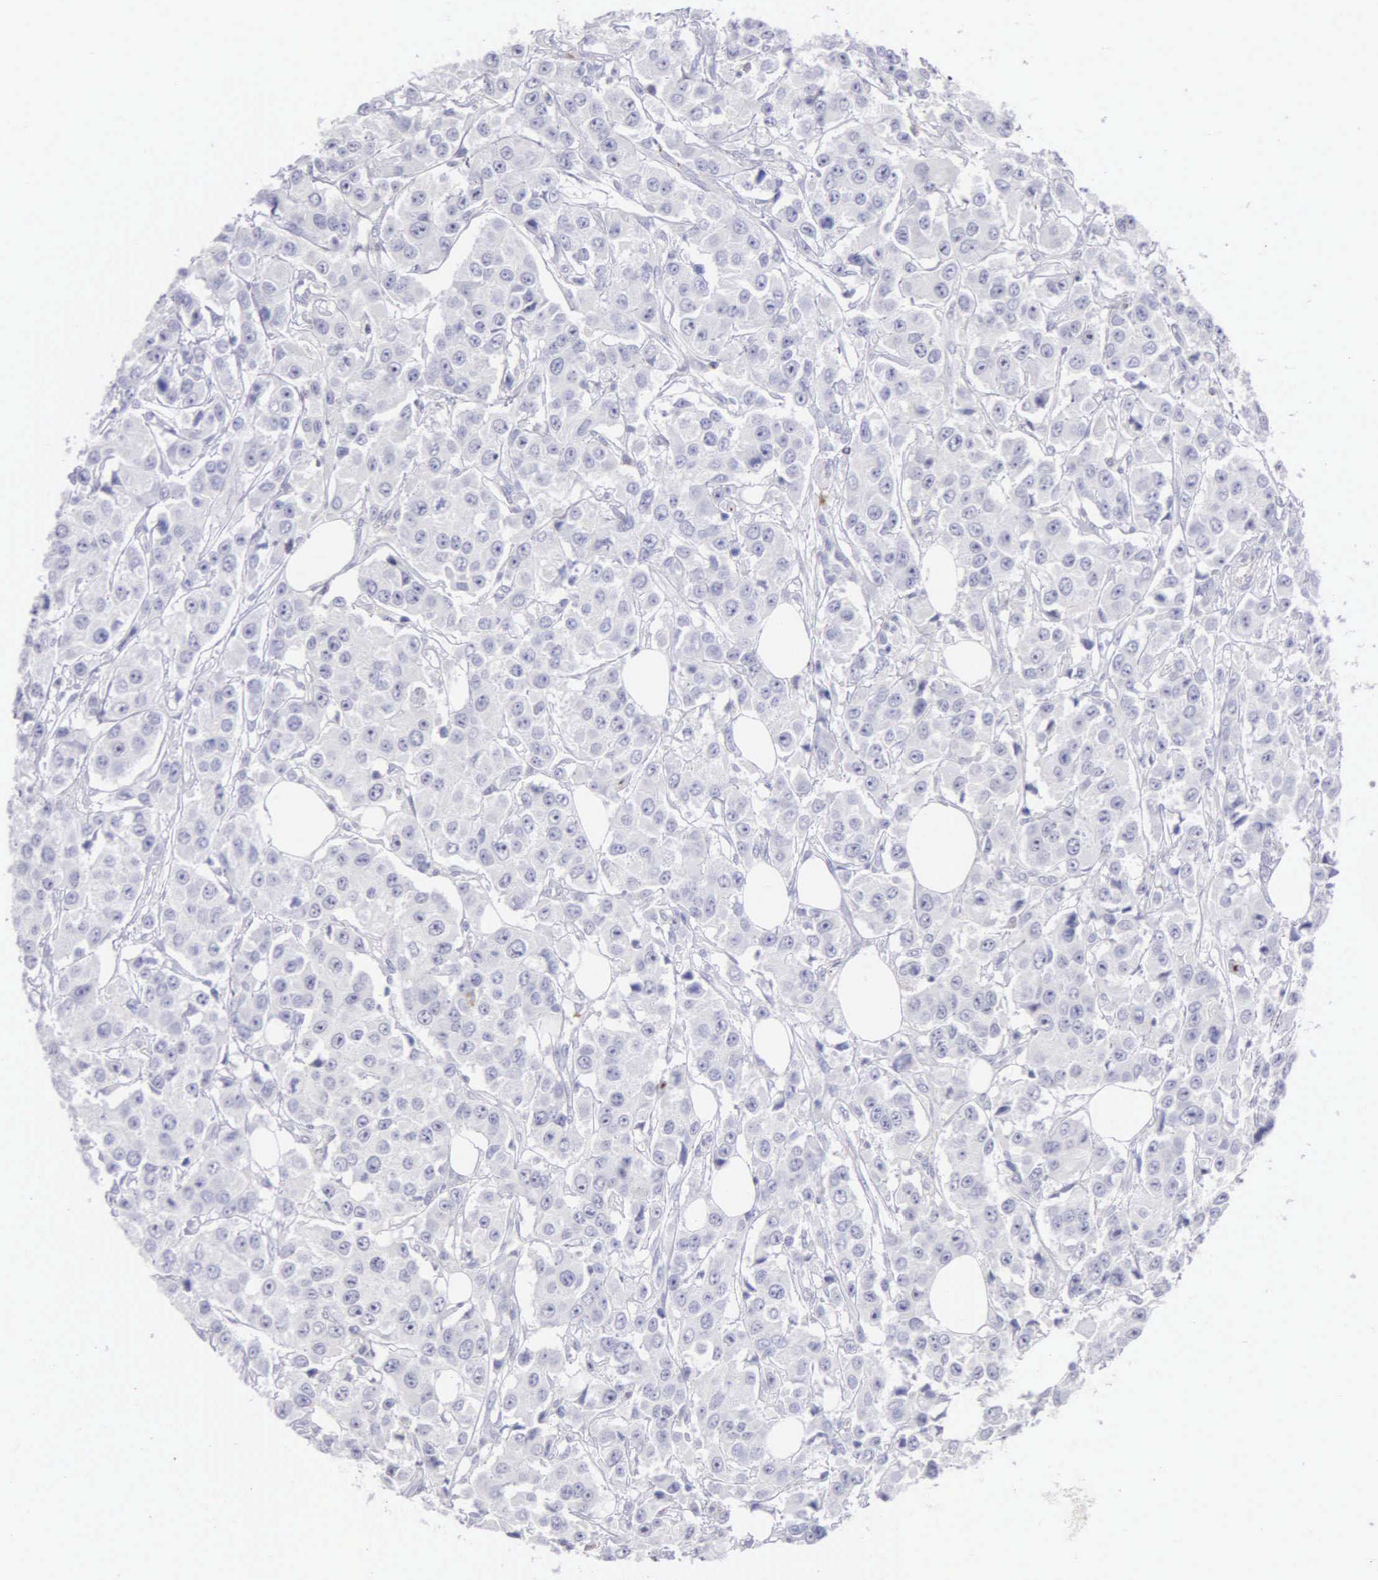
{"staining": {"intensity": "negative", "quantity": "none", "location": "none"}, "tissue": "breast cancer", "cell_type": "Tumor cells", "image_type": "cancer", "snomed": [{"axis": "morphology", "description": "Duct carcinoma"}, {"axis": "topography", "description": "Breast"}], "caption": "An IHC image of breast intraductal carcinoma is shown. There is no staining in tumor cells of breast intraductal carcinoma.", "gene": "SRGN", "patient": {"sex": "female", "age": 58}}